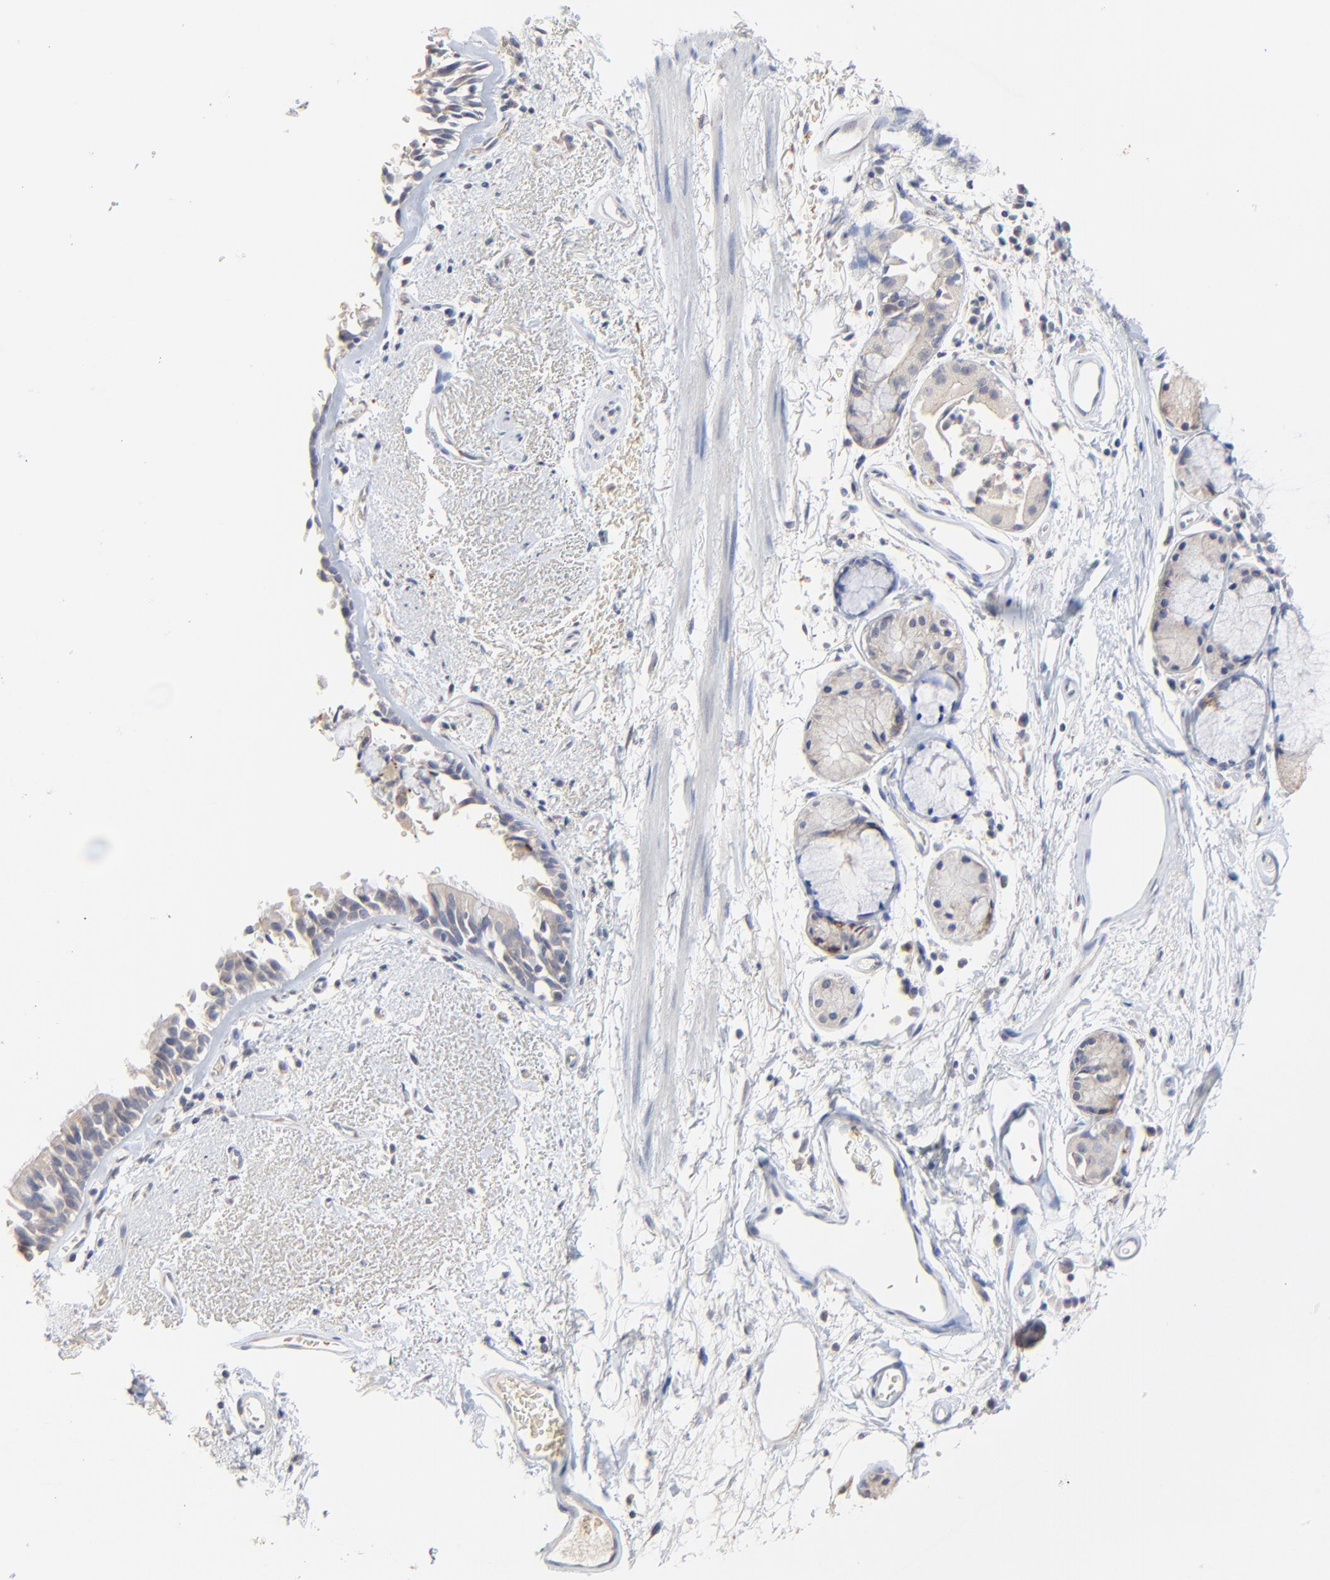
{"staining": {"intensity": "weak", "quantity": ">75%", "location": "cytoplasmic/membranous"}, "tissue": "bronchus", "cell_type": "Respiratory epithelial cells", "image_type": "normal", "snomed": [{"axis": "morphology", "description": "Normal tissue, NOS"}, {"axis": "morphology", "description": "Adenocarcinoma, NOS"}, {"axis": "topography", "description": "Bronchus"}, {"axis": "topography", "description": "Lung"}], "caption": "A high-resolution image shows IHC staining of unremarkable bronchus, which reveals weak cytoplasmic/membranous staining in about >75% of respiratory epithelial cells. (Stains: DAB in brown, nuclei in blue, Microscopy: brightfield microscopy at high magnification).", "gene": "FANCB", "patient": {"sex": "male", "age": 71}}